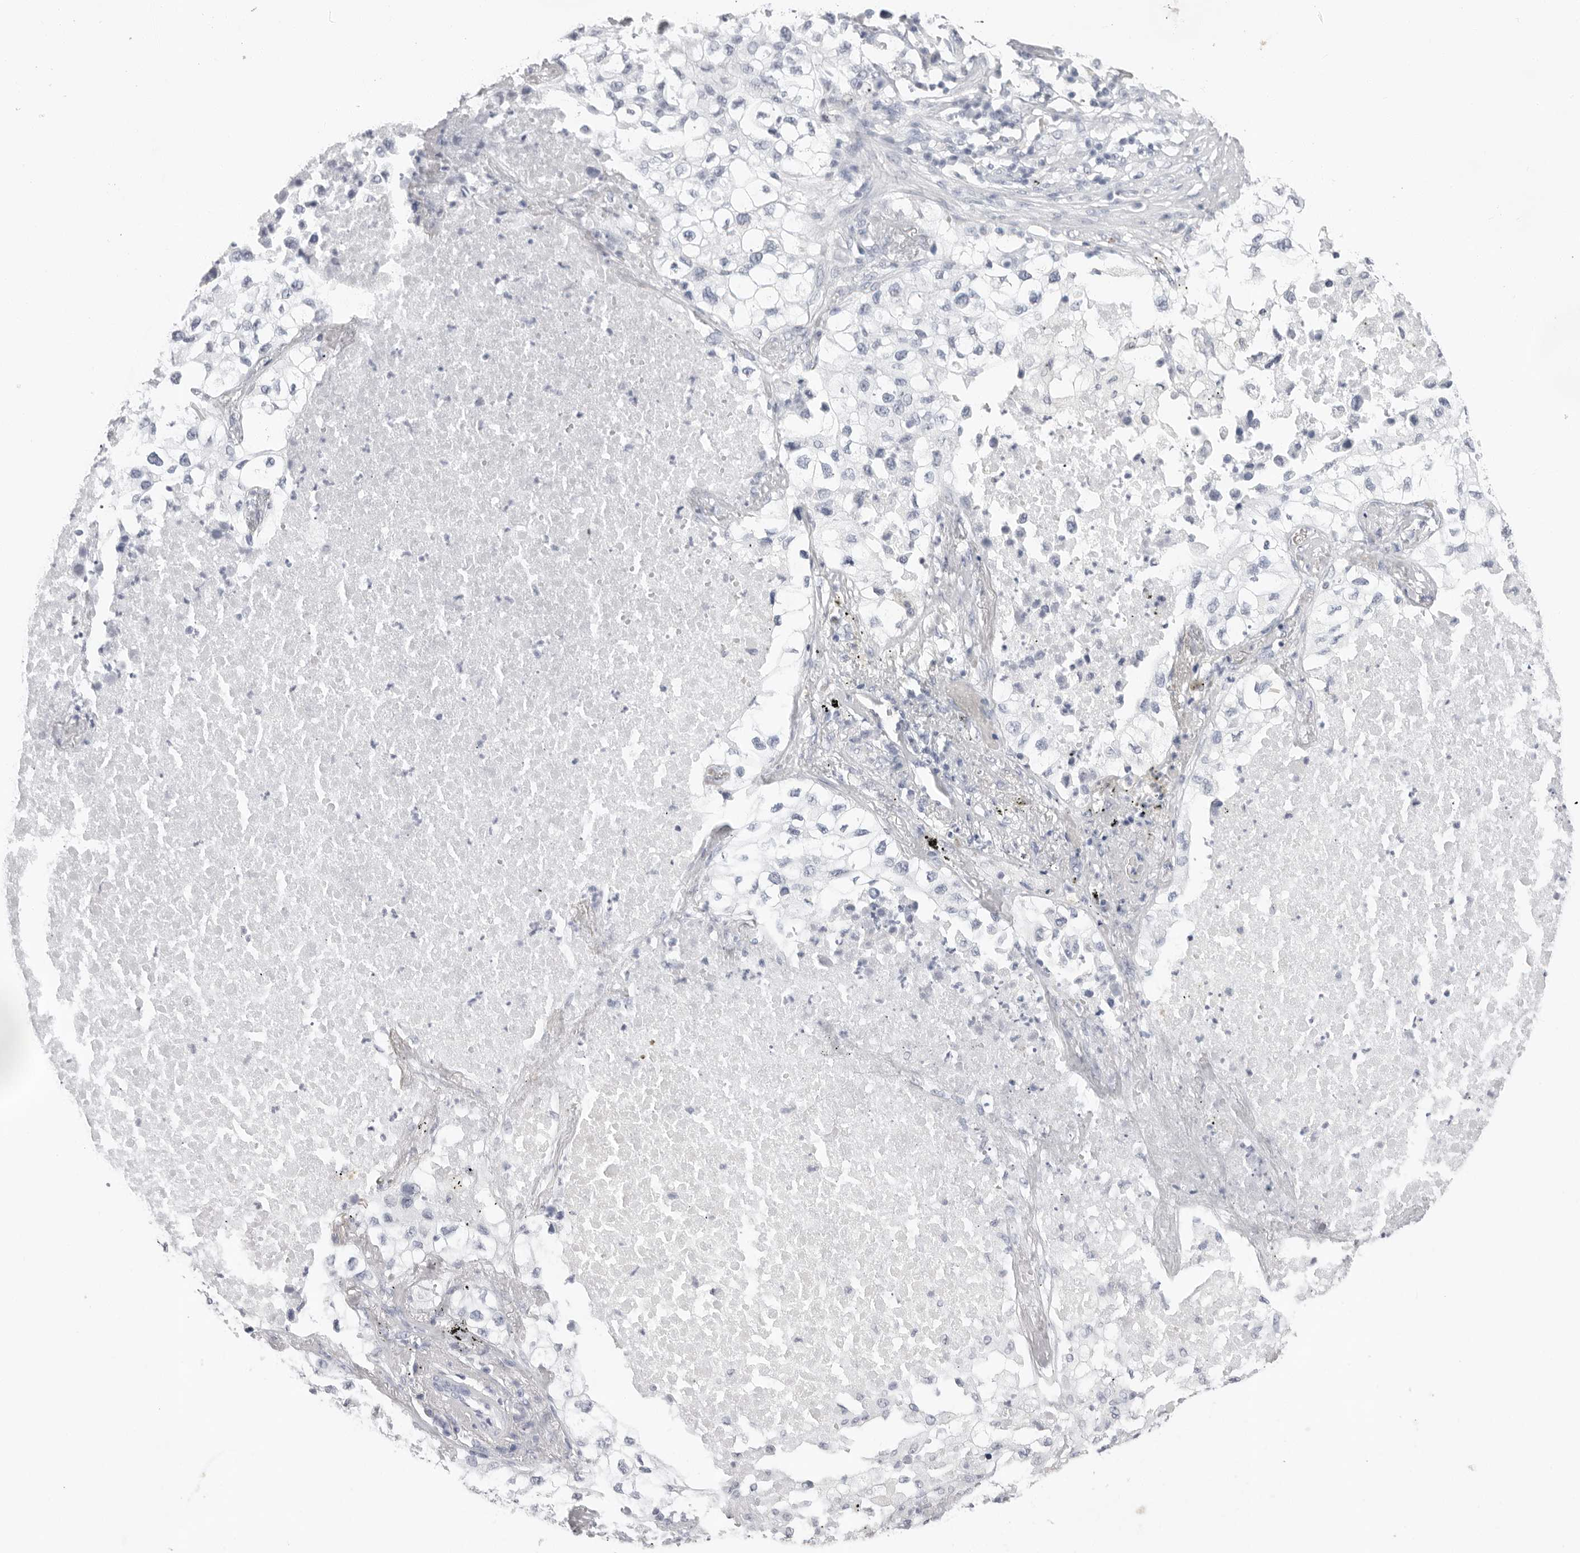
{"staining": {"intensity": "negative", "quantity": "none", "location": "none"}, "tissue": "lung cancer", "cell_type": "Tumor cells", "image_type": "cancer", "snomed": [{"axis": "morphology", "description": "Adenocarcinoma, NOS"}, {"axis": "topography", "description": "Lung"}], "caption": "Tumor cells show no significant protein positivity in lung cancer. (DAB (3,3'-diaminobenzidine) immunohistochemistry (IHC), high magnification).", "gene": "CST5", "patient": {"sex": "male", "age": 63}}